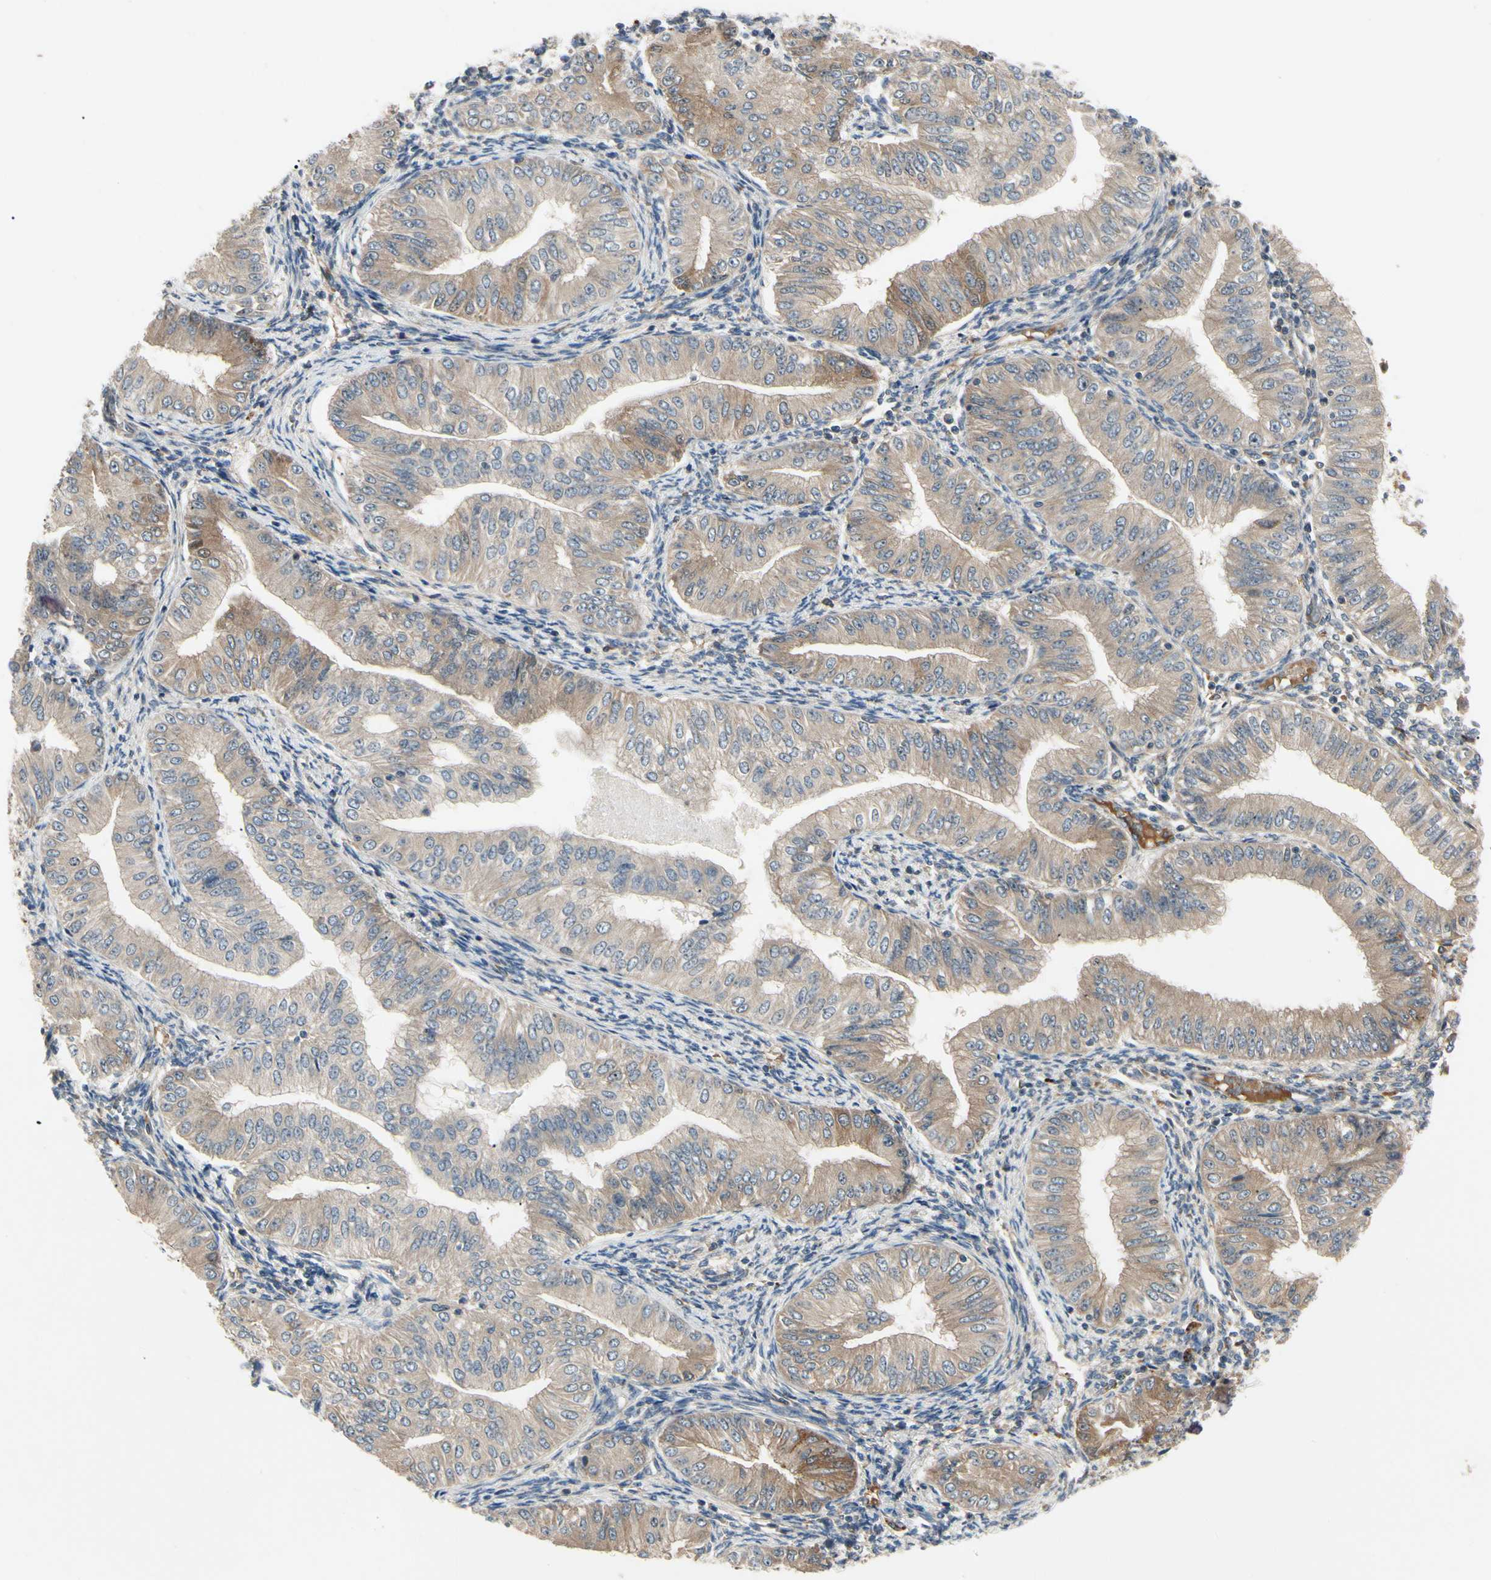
{"staining": {"intensity": "moderate", "quantity": ">75%", "location": "cytoplasmic/membranous"}, "tissue": "endometrial cancer", "cell_type": "Tumor cells", "image_type": "cancer", "snomed": [{"axis": "morphology", "description": "Normal tissue, NOS"}, {"axis": "morphology", "description": "Adenocarcinoma, NOS"}, {"axis": "topography", "description": "Endometrium"}], "caption": "IHC histopathology image of neoplastic tissue: human endometrial adenocarcinoma stained using immunohistochemistry (IHC) reveals medium levels of moderate protein expression localized specifically in the cytoplasmic/membranous of tumor cells, appearing as a cytoplasmic/membranous brown color.", "gene": "RNF14", "patient": {"sex": "female", "age": 53}}